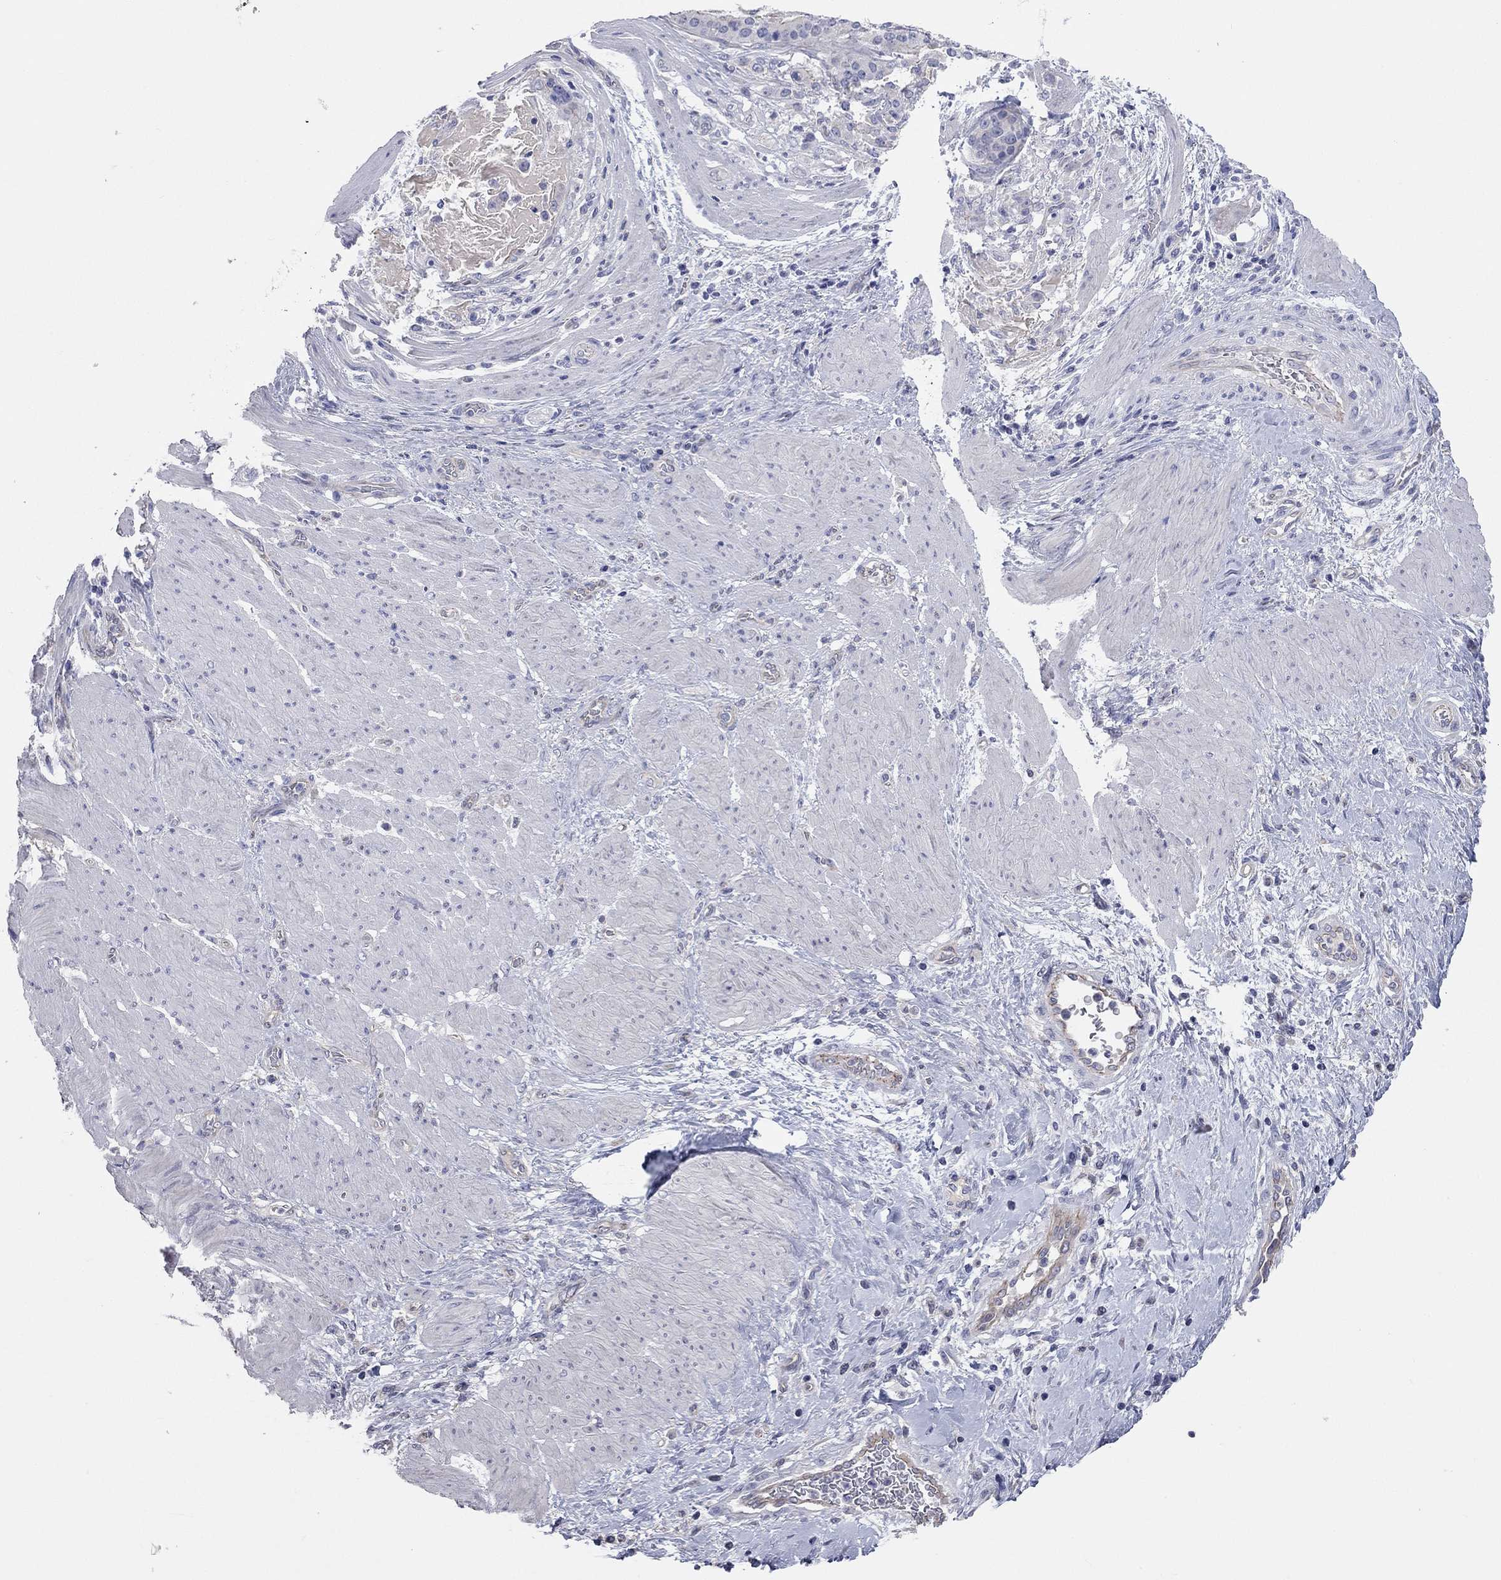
{"staining": {"intensity": "negative", "quantity": "none", "location": "none"}, "tissue": "stomach cancer", "cell_type": "Tumor cells", "image_type": "cancer", "snomed": [{"axis": "morphology", "description": "Adenocarcinoma, NOS"}, {"axis": "topography", "description": "Stomach"}], "caption": "Human stomach cancer (adenocarcinoma) stained for a protein using IHC demonstrates no staining in tumor cells.", "gene": "KCNB1", "patient": {"sex": "male", "age": 48}}